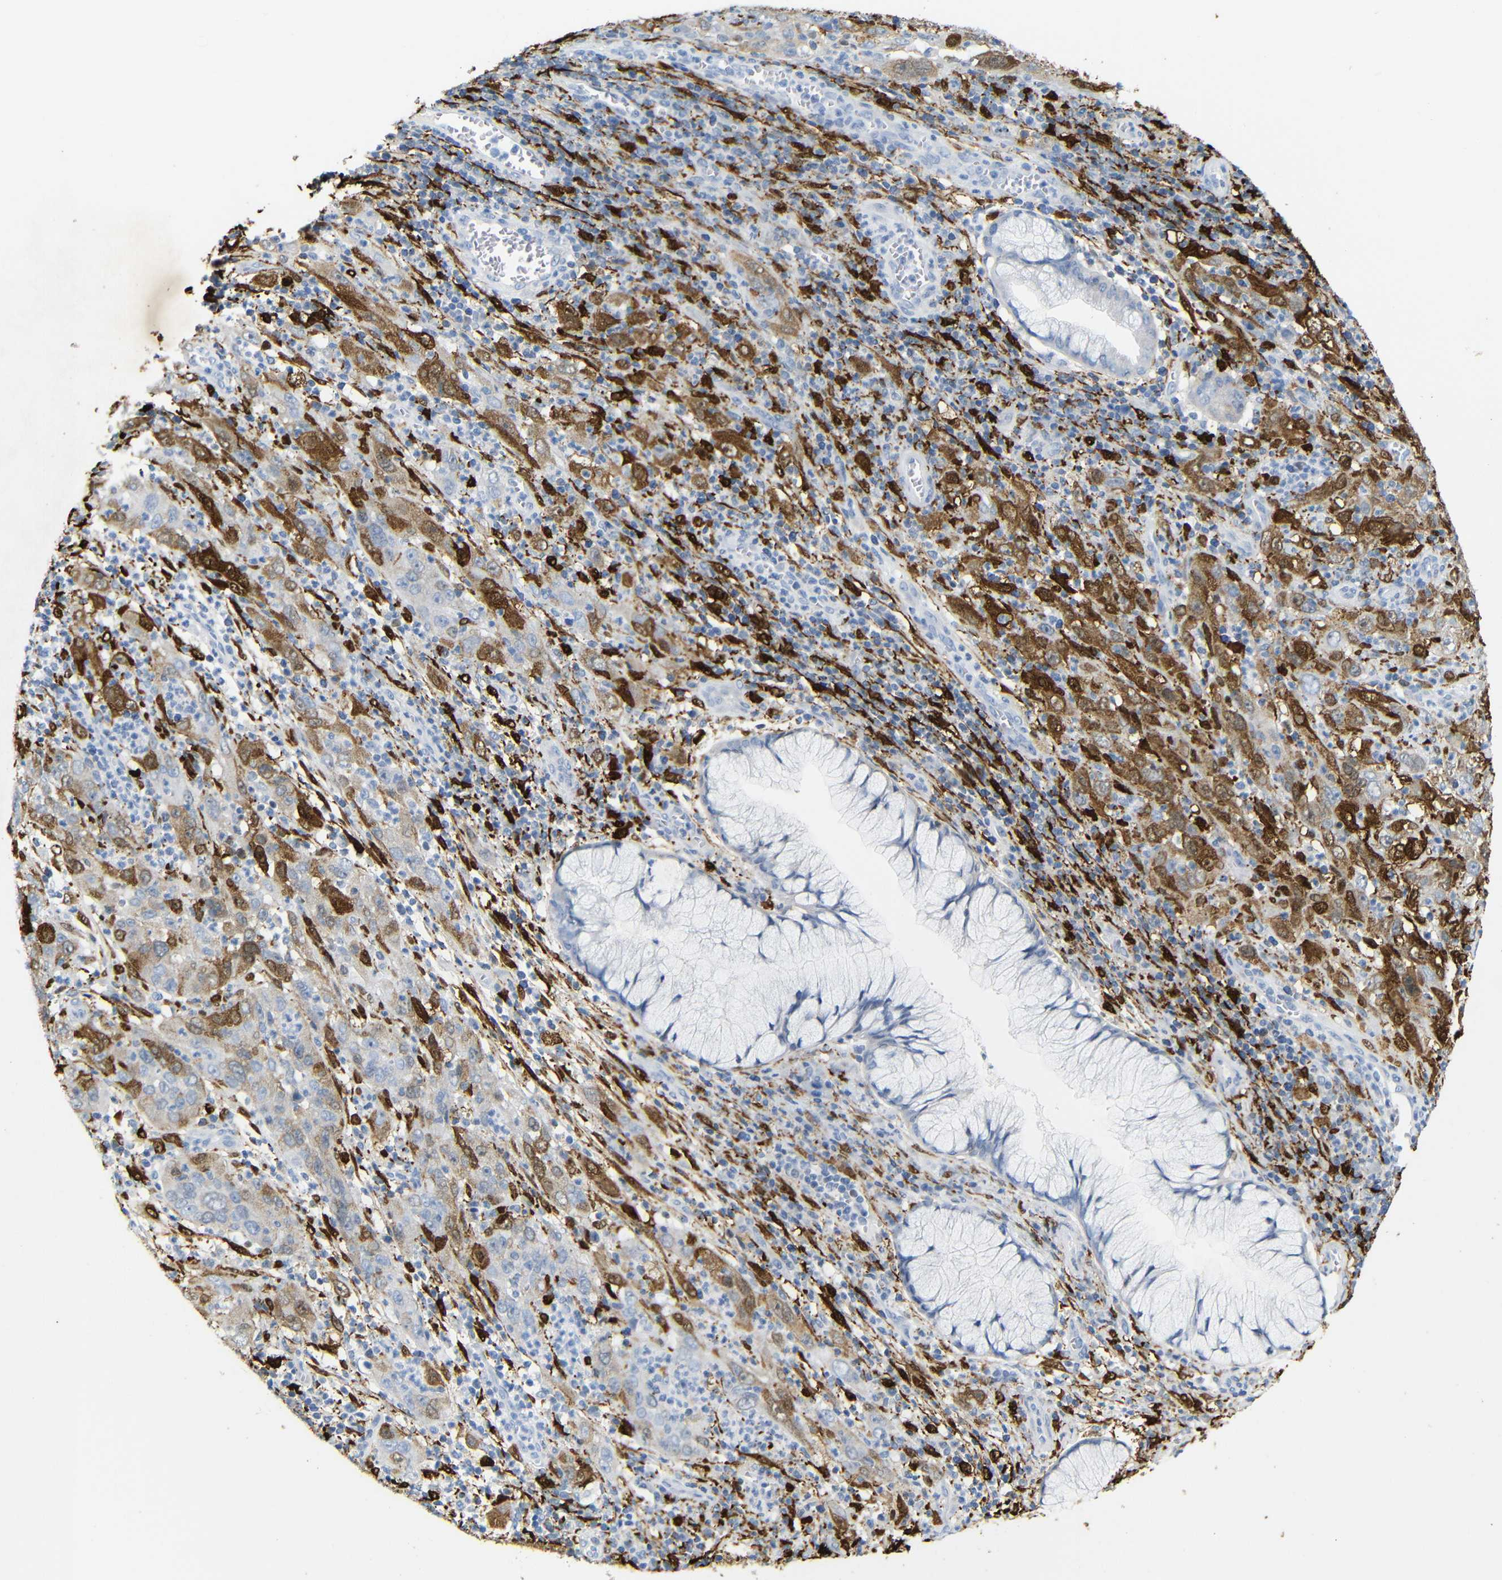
{"staining": {"intensity": "moderate", "quantity": "25%-75%", "location": "cytoplasmic/membranous"}, "tissue": "cervical cancer", "cell_type": "Tumor cells", "image_type": "cancer", "snomed": [{"axis": "morphology", "description": "Squamous cell carcinoma, NOS"}, {"axis": "topography", "description": "Cervix"}], "caption": "There is medium levels of moderate cytoplasmic/membranous positivity in tumor cells of cervical squamous cell carcinoma, as demonstrated by immunohistochemical staining (brown color).", "gene": "MT1A", "patient": {"sex": "female", "age": 32}}